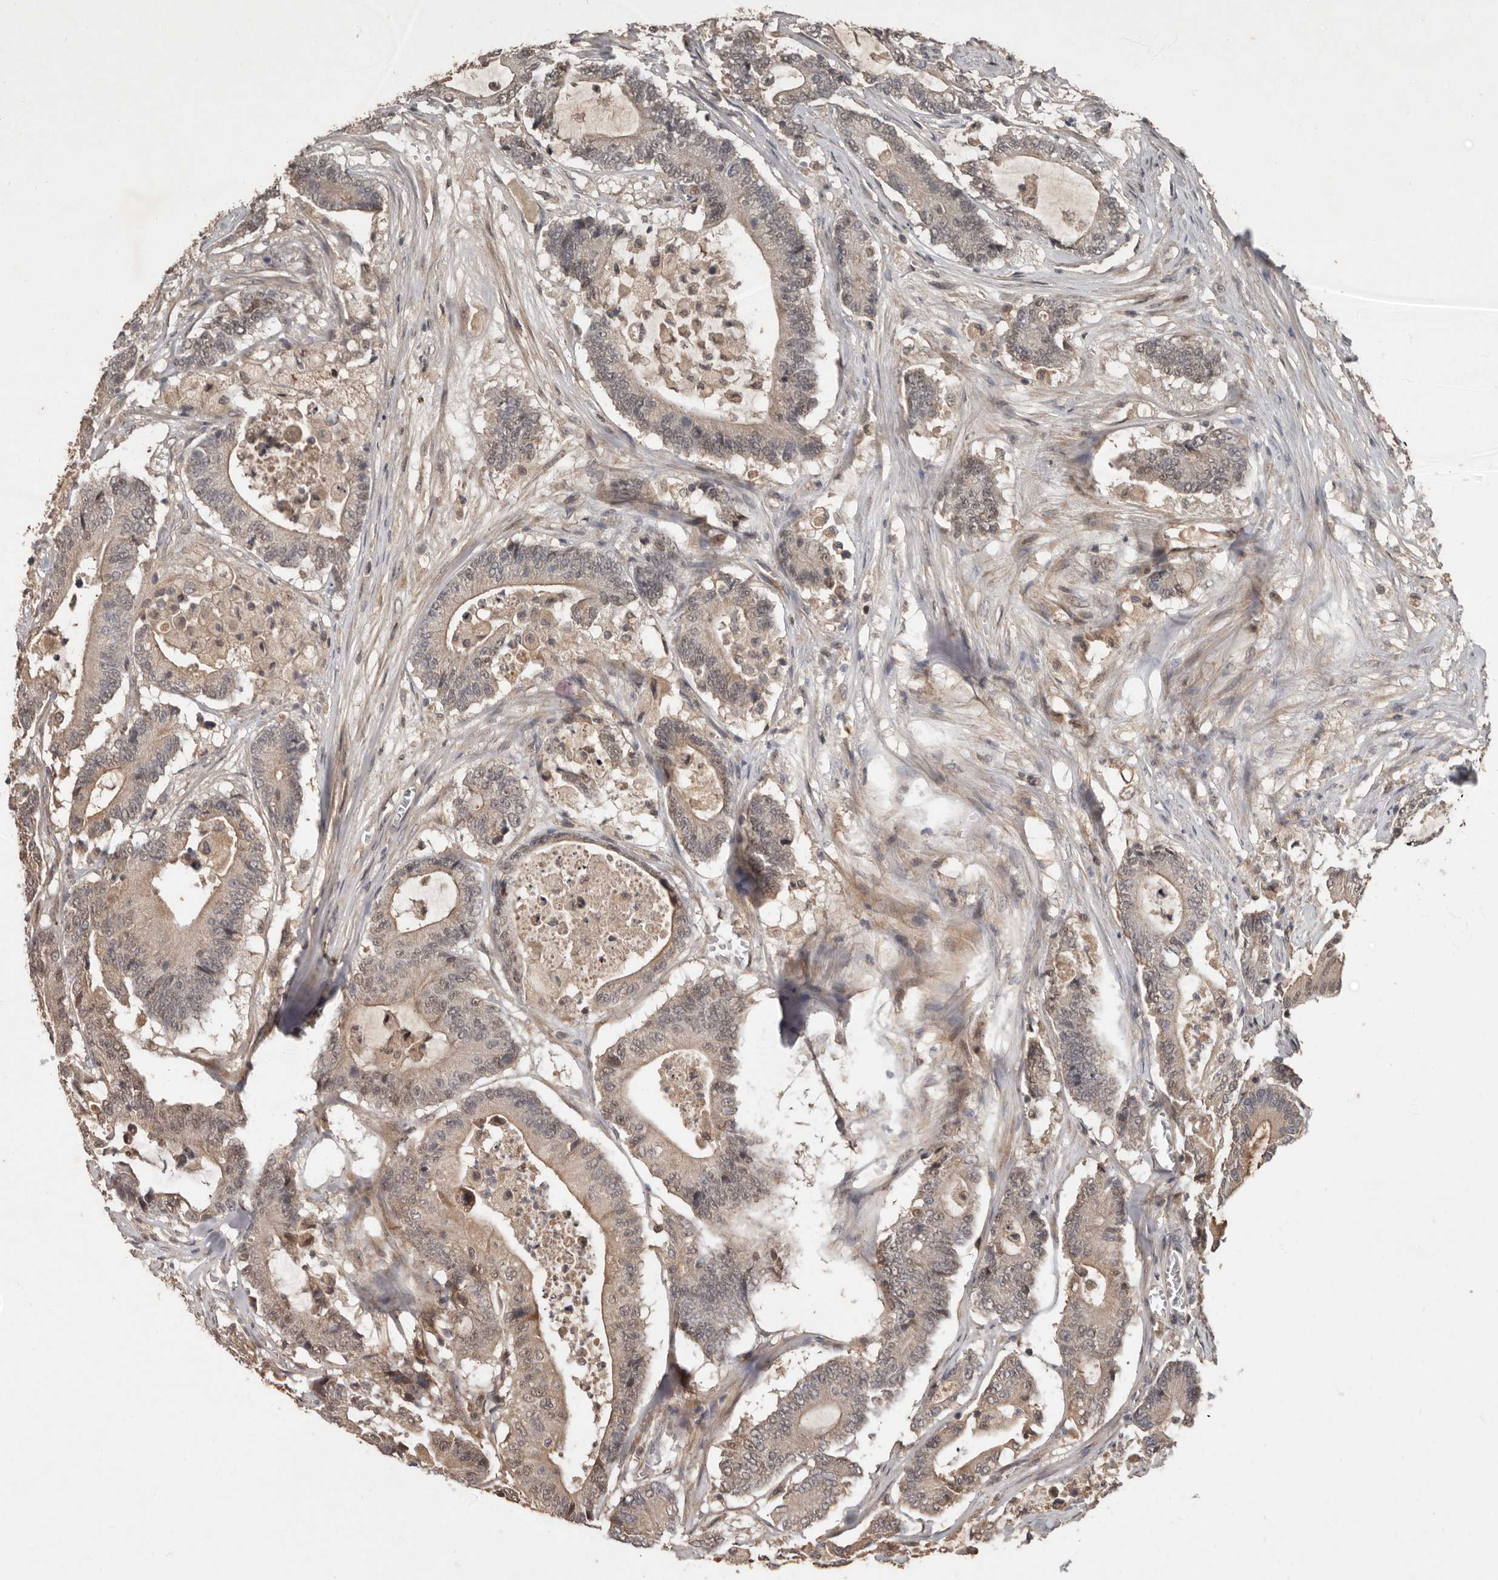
{"staining": {"intensity": "weak", "quantity": "25%-75%", "location": "cytoplasmic/membranous,nuclear"}, "tissue": "colorectal cancer", "cell_type": "Tumor cells", "image_type": "cancer", "snomed": [{"axis": "morphology", "description": "Adenocarcinoma, NOS"}, {"axis": "topography", "description": "Colon"}], "caption": "Colorectal cancer (adenocarcinoma) stained with immunohistochemistry (IHC) shows weak cytoplasmic/membranous and nuclear expression in approximately 25%-75% of tumor cells. (DAB (3,3'-diaminobenzidine) IHC with brightfield microscopy, high magnification).", "gene": "KIF26B", "patient": {"sex": "female", "age": 84}}